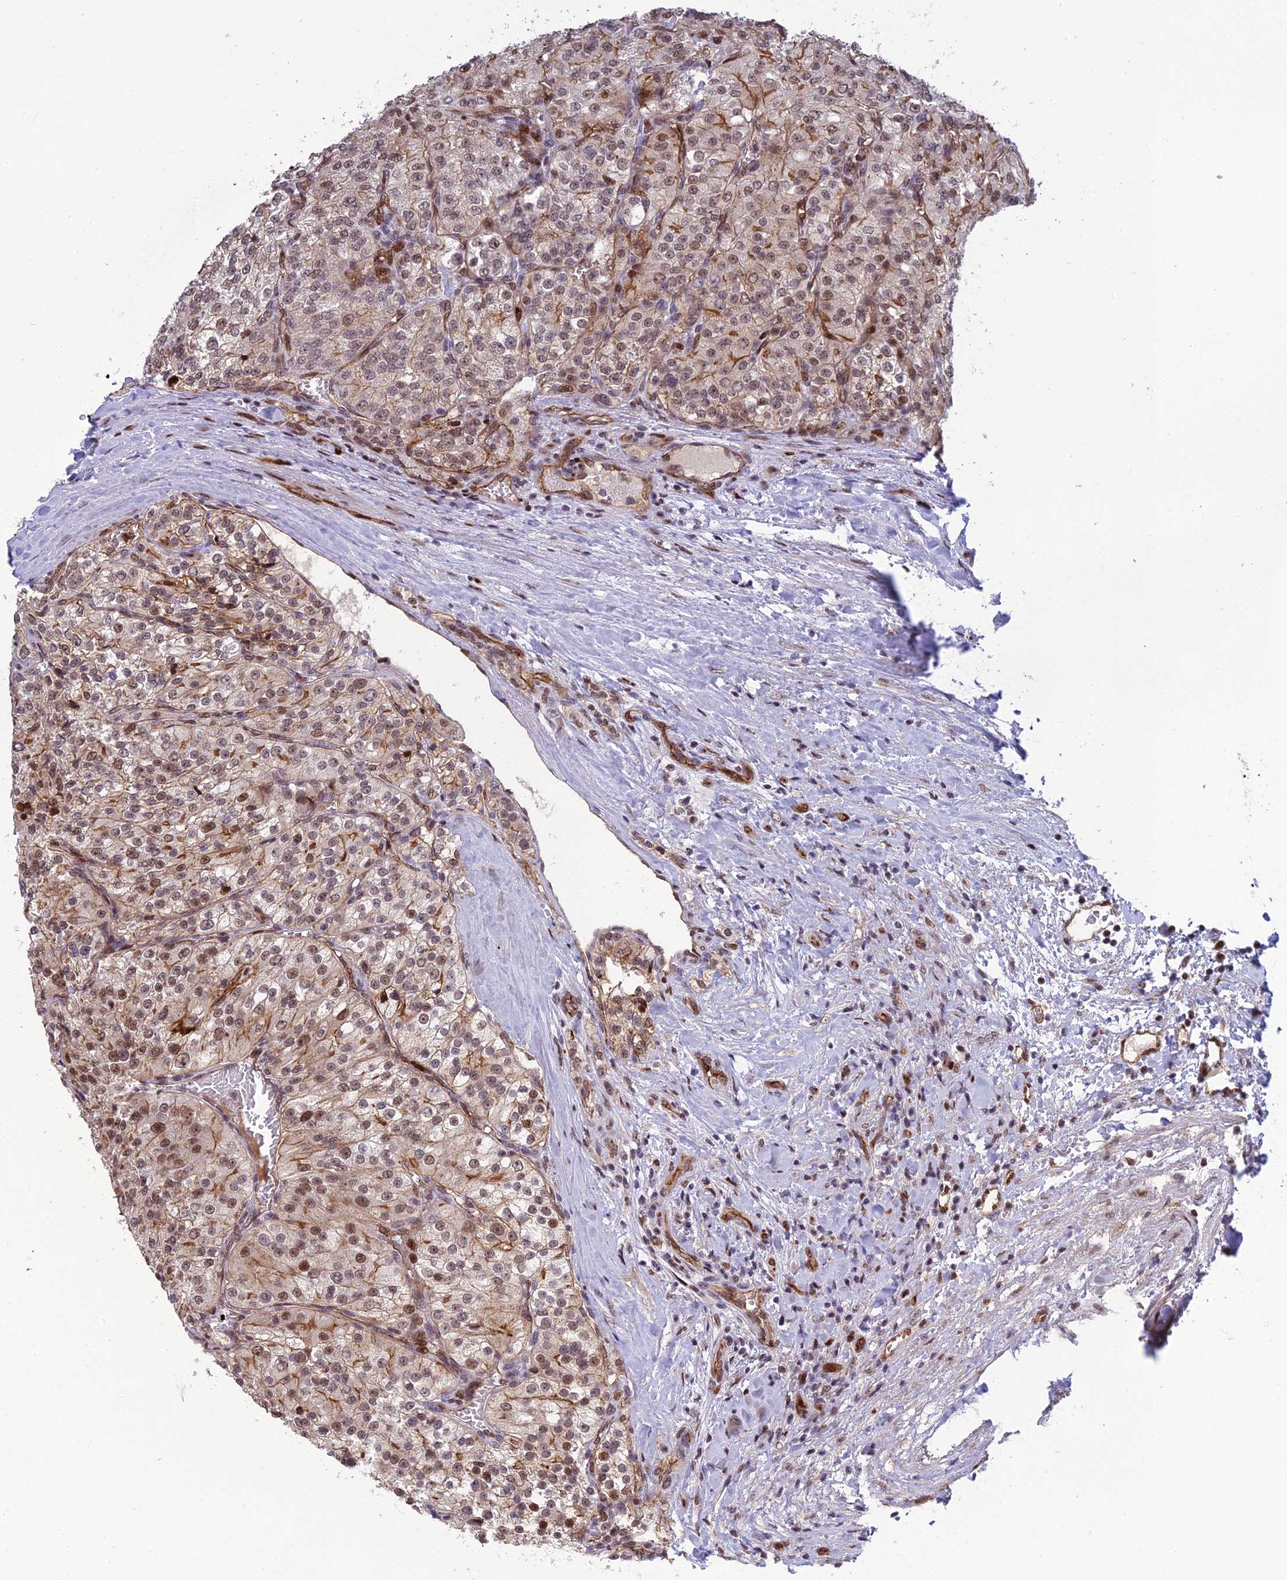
{"staining": {"intensity": "moderate", "quantity": ">75%", "location": "cytoplasmic/membranous,nuclear"}, "tissue": "renal cancer", "cell_type": "Tumor cells", "image_type": "cancer", "snomed": [{"axis": "morphology", "description": "Adenocarcinoma, NOS"}, {"axis": "topography", "description": "Kidney"}], "caption": "DAB immunohistochemical staining of adenocarcinoma (renal) reveals moderate cytoplasmic/membranous and nuclear protein staining in about >75% of tumor cells.", "gene": "RANBP3", "patient": {"sex": "female", "age": 63}}